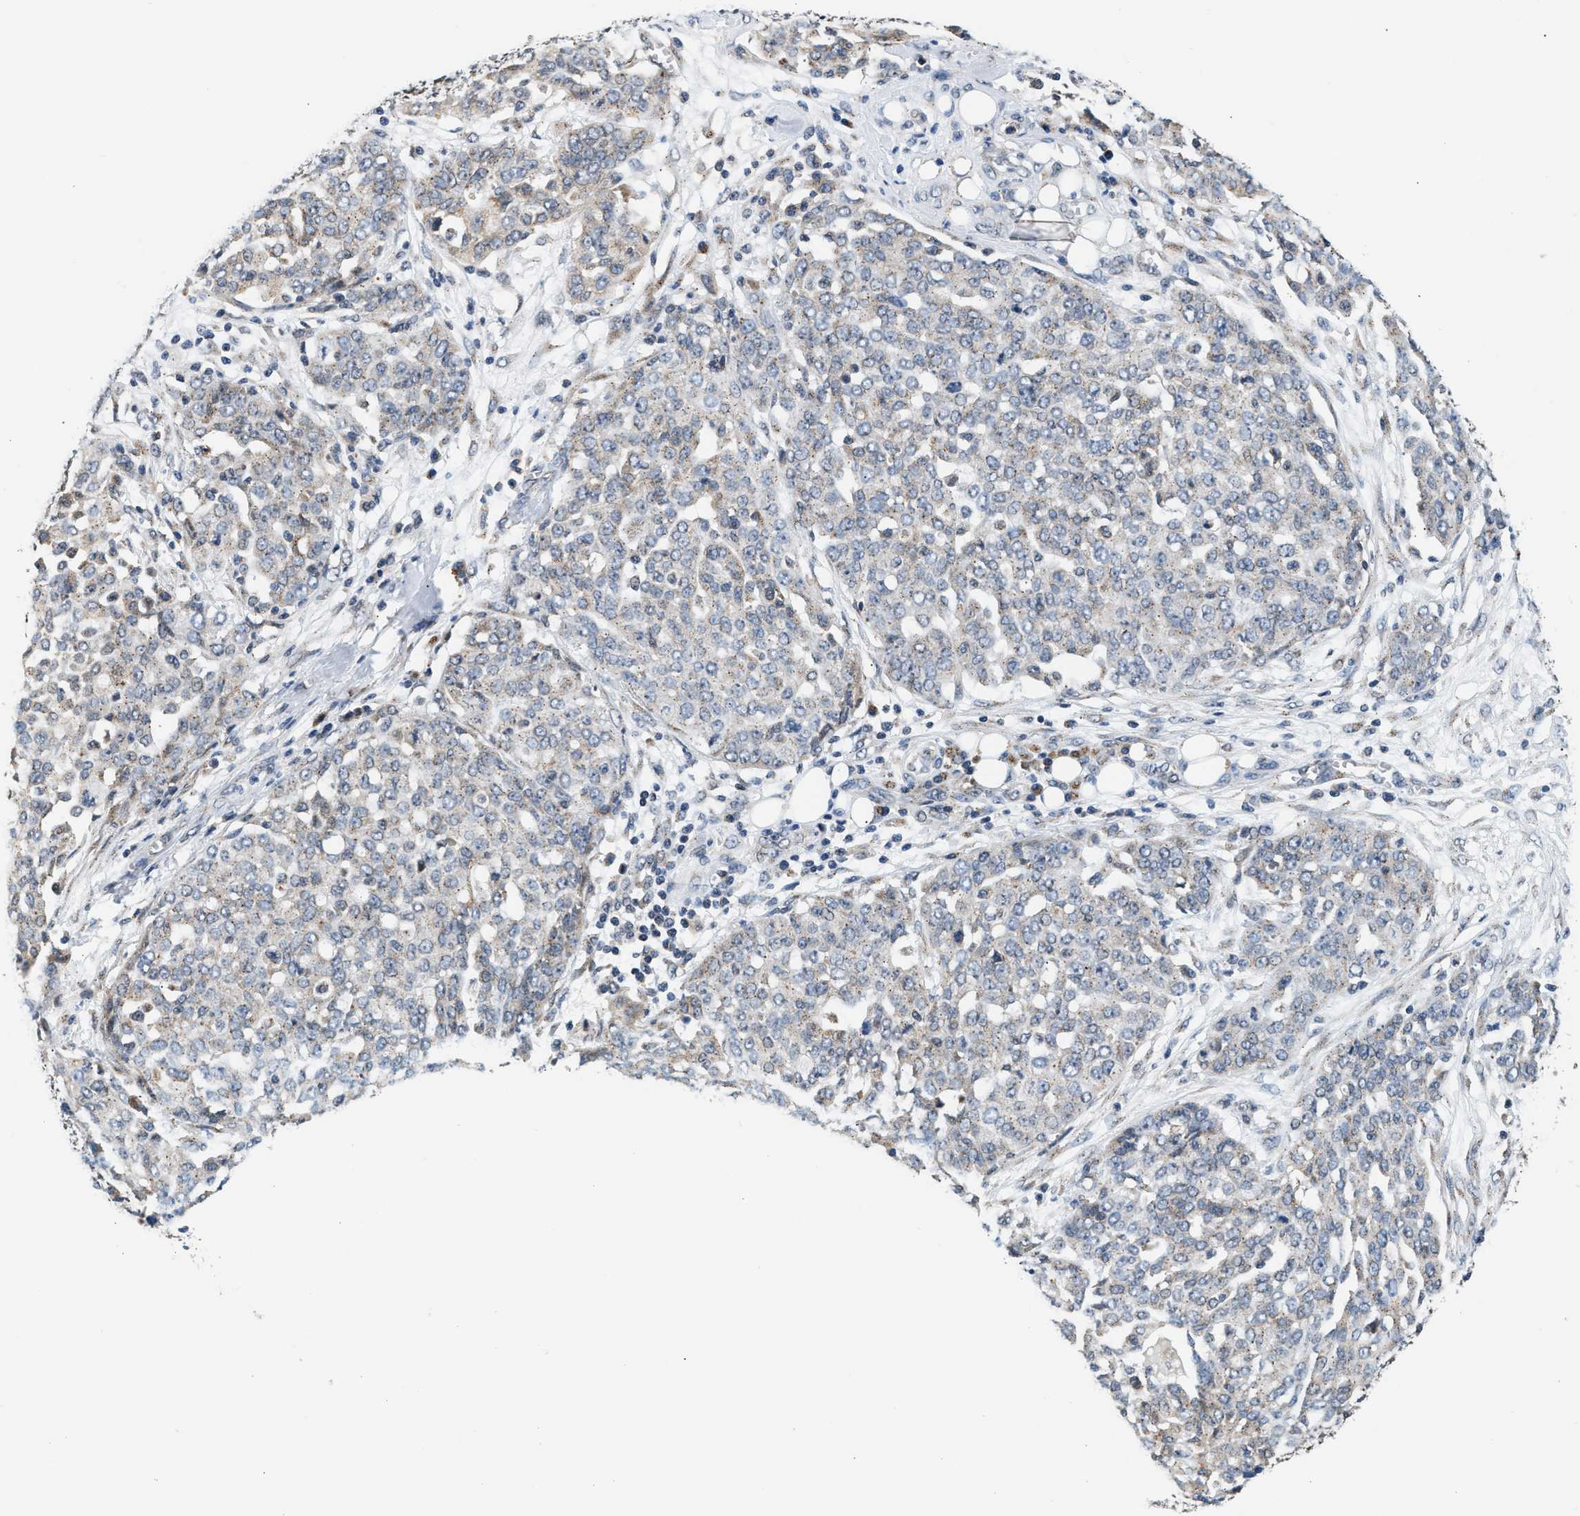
{"staining": {"intensity": "weak", "quantity": "<25%", "location": "cytoplasmic/membranous"}, "tissue": "ovarian cancer", "cell_type": "Tumor cells", "image_type": "cancer", "snomed": [{"axis": "morphology", "description": "Cystadenocarcinoma, serous, NOS"}, {"axis": "topography", "description": "Soft tissue"}, {"axis": "topography", "description": "Ovary"}], "caption": "Tumor cells are negative for protein expression in human ovarian serous cystadenocarcinoma.", "gene": "KCNMB2", "patient": {"sex": "female", "age": 57}}